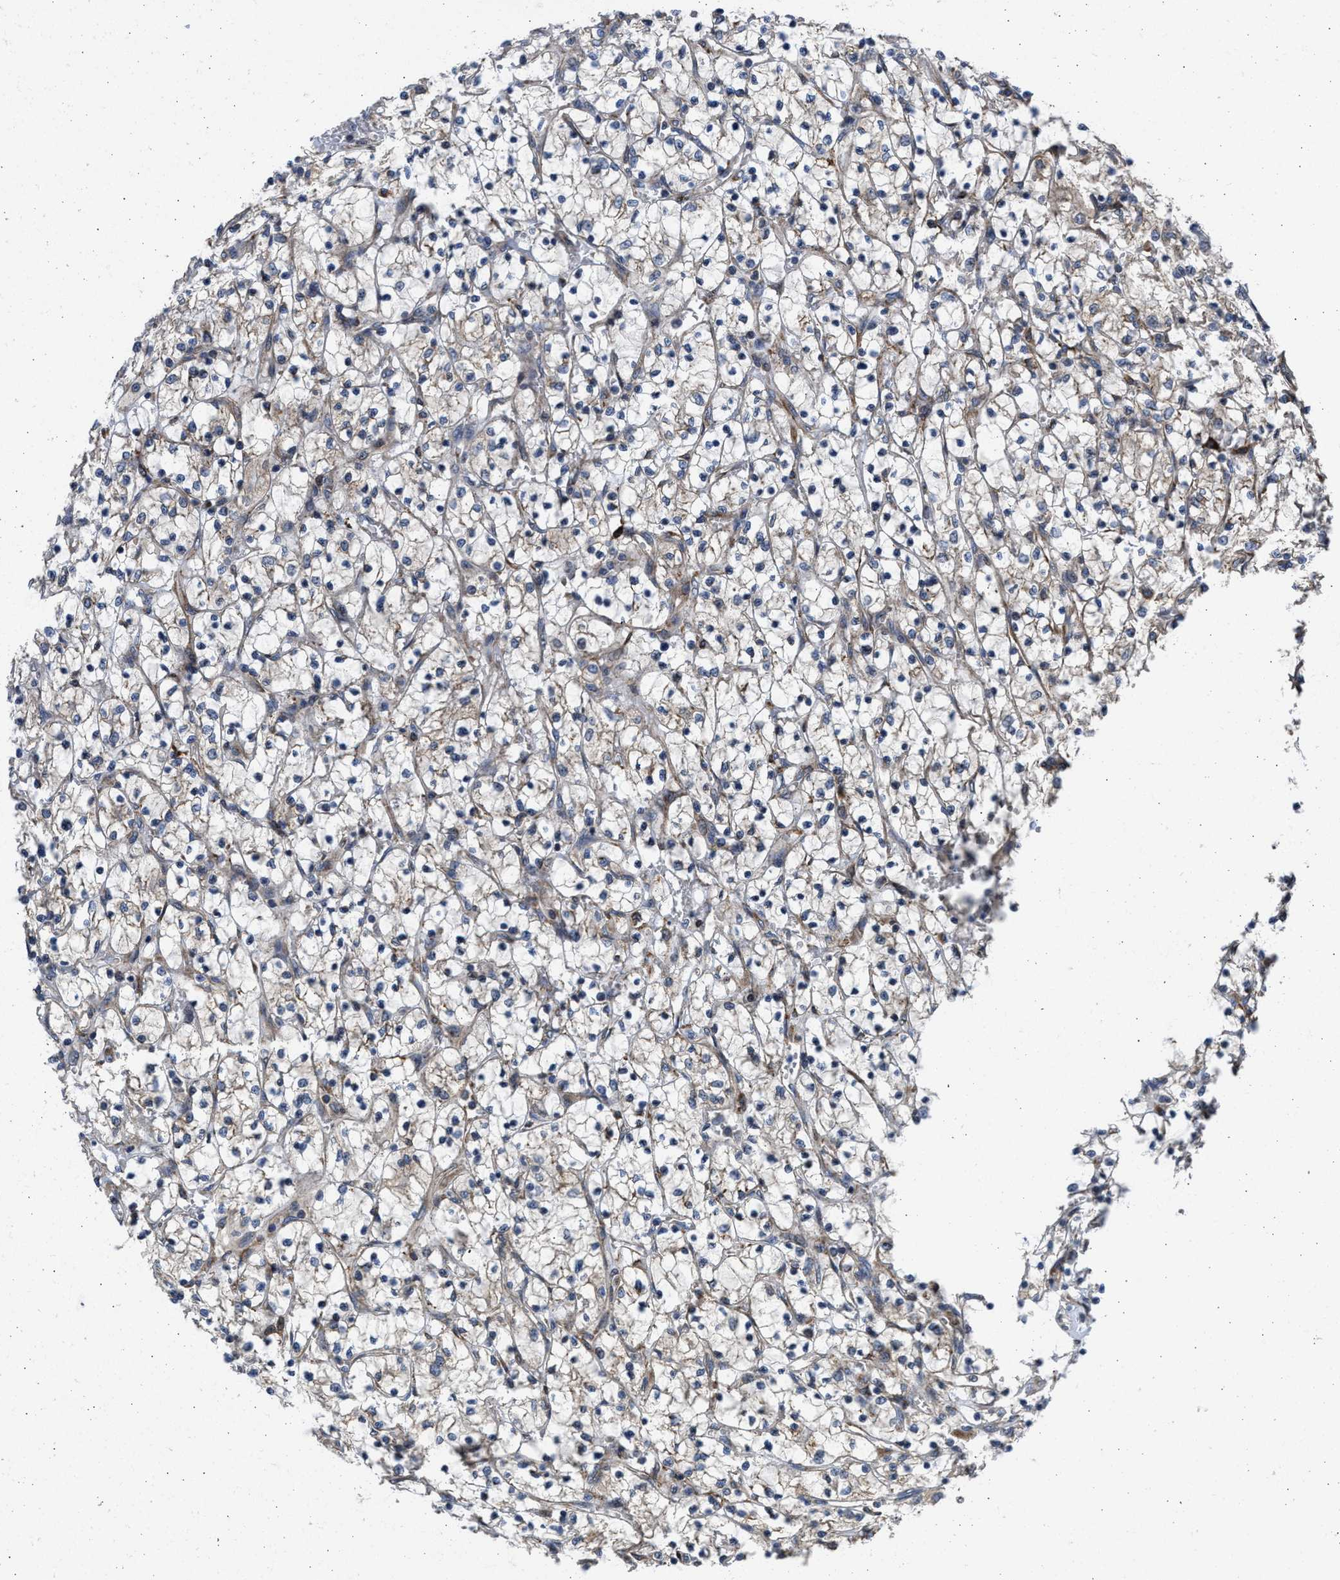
{"staining": {"intensity": "weak", "quantity": "<25%", "location": "cytoplasmic/membranous"}, "tissue": "renal cancer", "cell_type": "Tumor cells", "image_type": "cancer", "snomed": [{"axis": "morphology", "description": "Adenocarcinoma, NOS"}, {"axis": "topography", "description": "Kidney"}], "caption": "Renal cancer was stained to show a protein in brown. There is no significant staining in tumor cells.", "gene": "PLD2", "patient": {"sex": "female", "age": 69}}